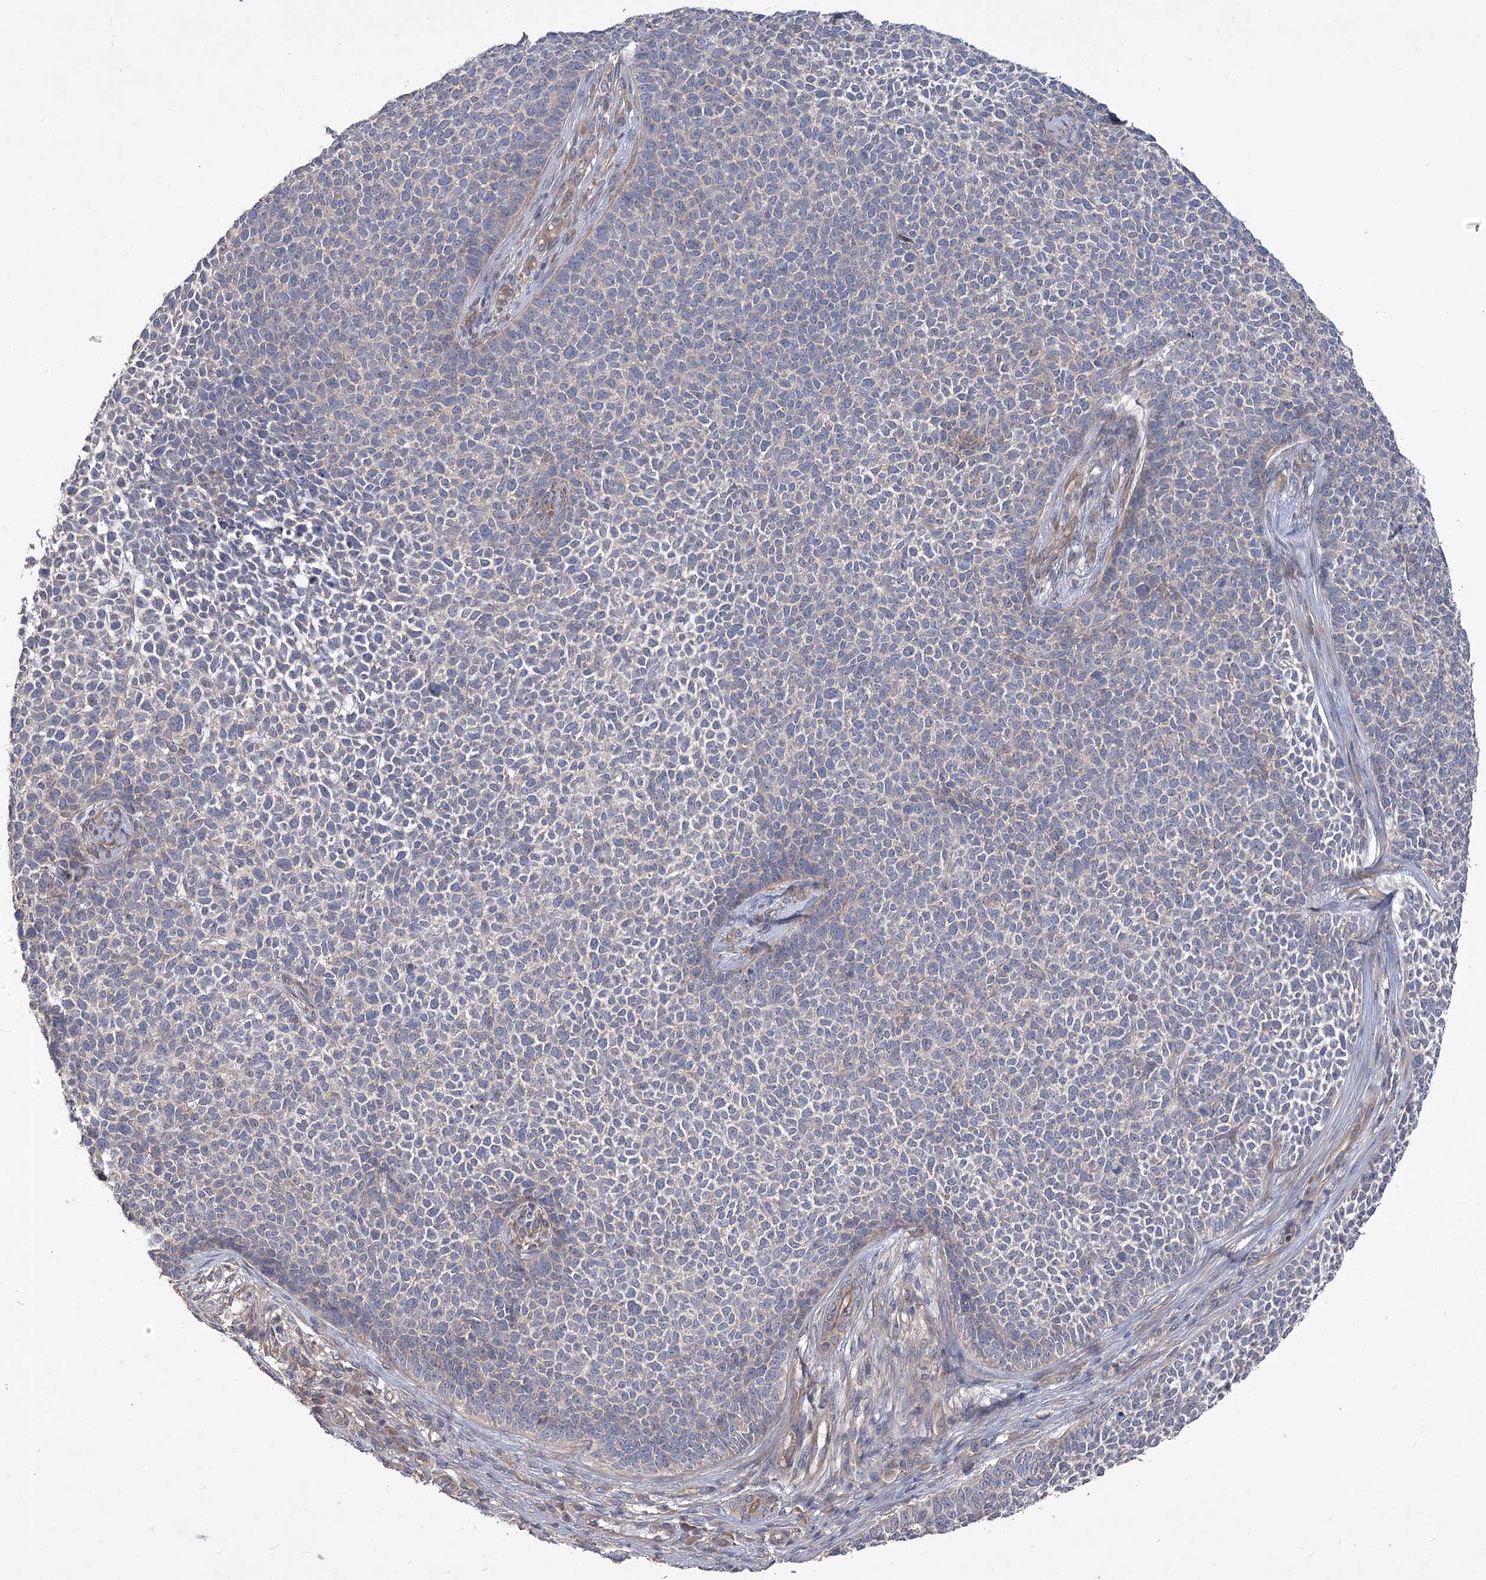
{"staining": {"intensity": "negative", "quantity": "none", "location": "none"}, "tissue": "skin cancer", "cell_type": "Tumor cells", "image_type": "cancer", "snomed": [{"axis": "morphology", "description": "Basal cell carcinoma"}, {"axis": "topography", "description": "Skin"}], "caption": "DAB (3,3'-diaminobenzidine) immunohistochemical staining of human basal cell carcinoma (skin) exhibits no significant positivity in tumor cells.", "gene": "RIN2", "patient": {"sex": "female", "age": 84}}